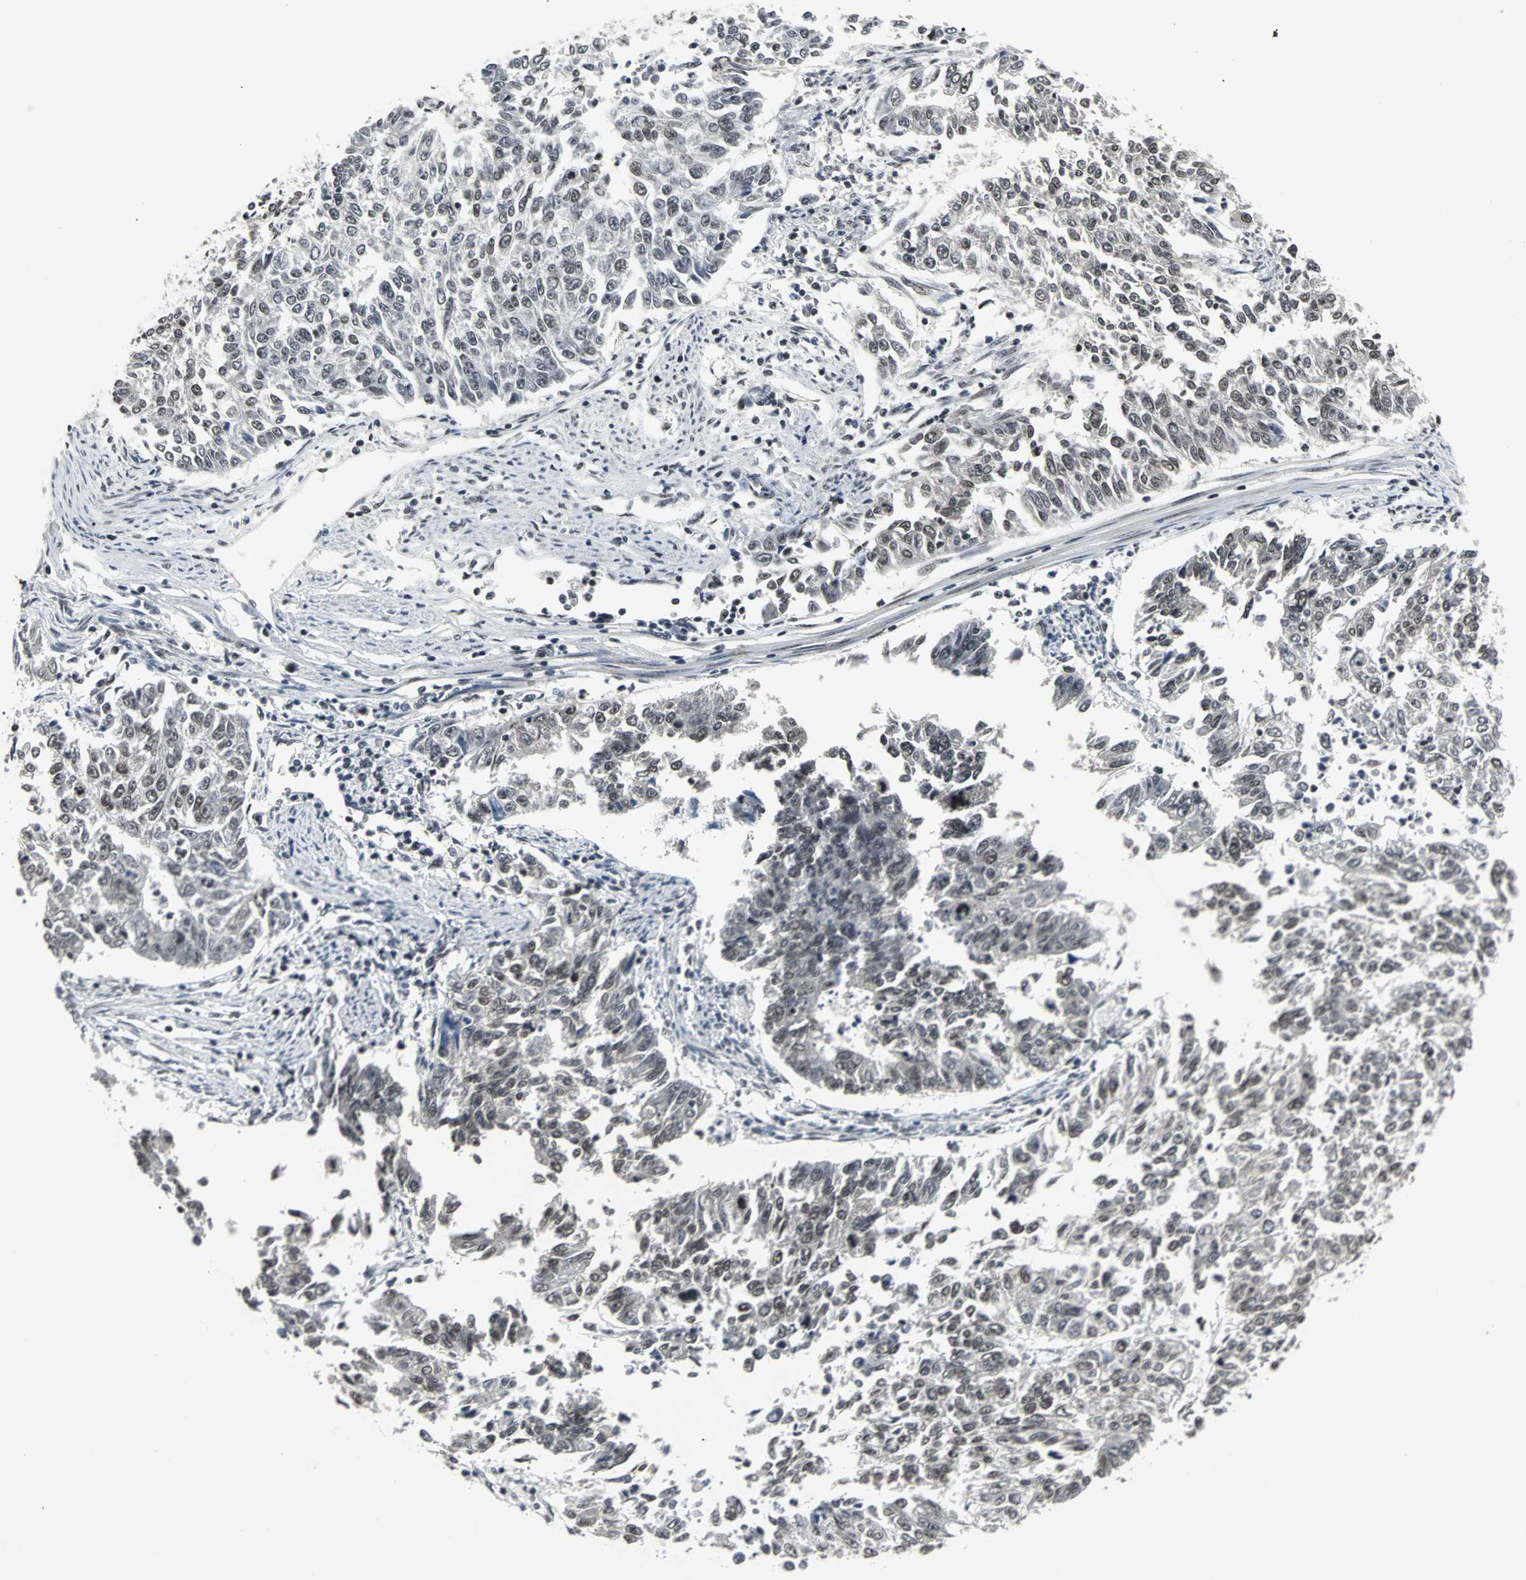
{"staining": {"intensity": "moderate", "quantity": "25%-75%", "location": "nuclear"}, "tissue": "endometrial cancer", "cell_type": "Tumor cells", "image_type": "cancer", "snomed": [{"axis": "morphology", "description": "Adenocarcinoma, NOS"}, {"axis": "topography", "description": "Endometrium"}], "caption": "Immunohistochemistry (DAB) staining of human adenocarcinoma (endometrial) demonstrates moderate nuclear protein positivity in about 25%-75% of tumor cells.", "gene": "PNKP", "patient": {"sex": "female", "age": 42}}